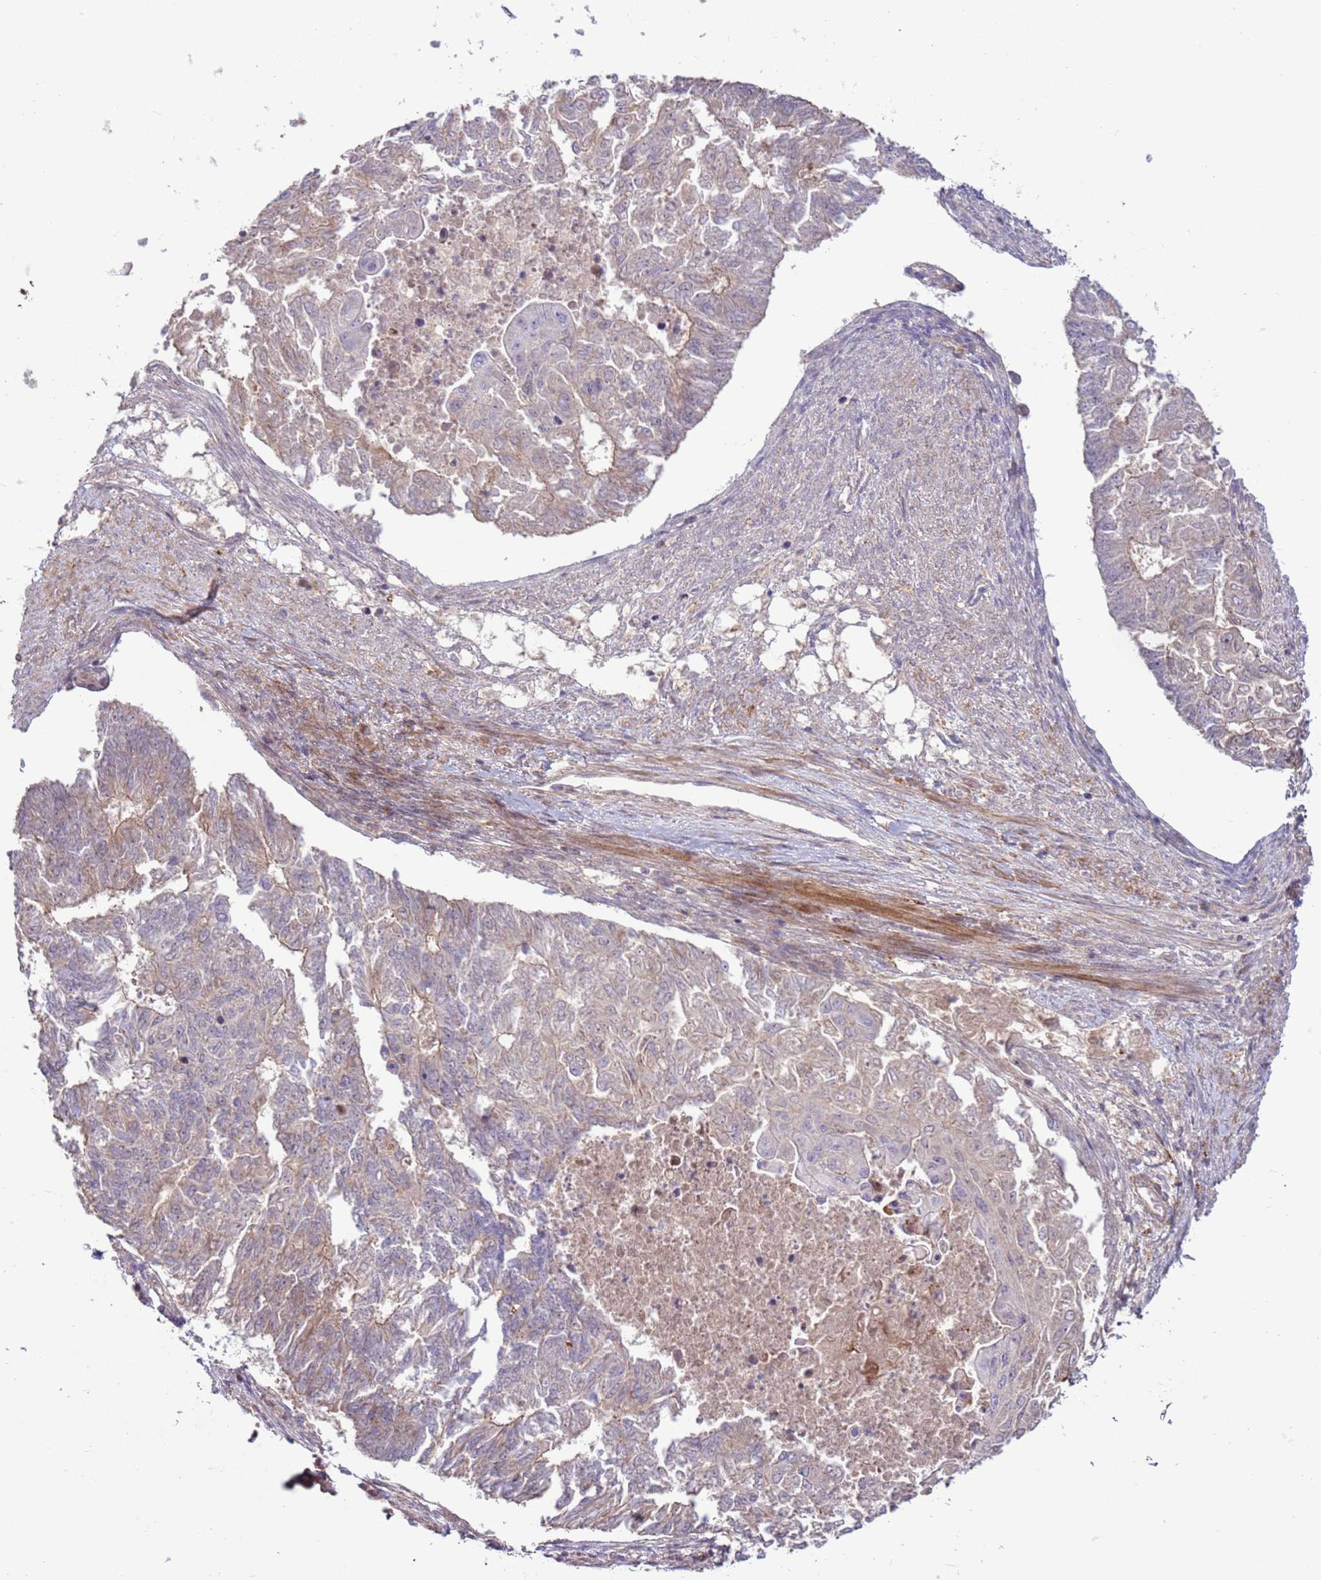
{"staining": {"intensity": "weak", "quantity": "<25%", "location": "cytoplasmic/membranous"}, "tissue": "endometrial cancer", "cell_type": "Tumor cells", "image_type": "cancer", "snomed": [{"axis": "morphology", "description": "Adenocarcinoma, NOS"}, {"axis": "topography", "description": "Endometrium"}], "caption": "Human adenocarcinoma (endometrial) stained for a protein using immunohistochemistry (IHC) displays no expression in tumor cells.", "gene": "ZNF624", "patient": {"sex": "female", "age": 32}}